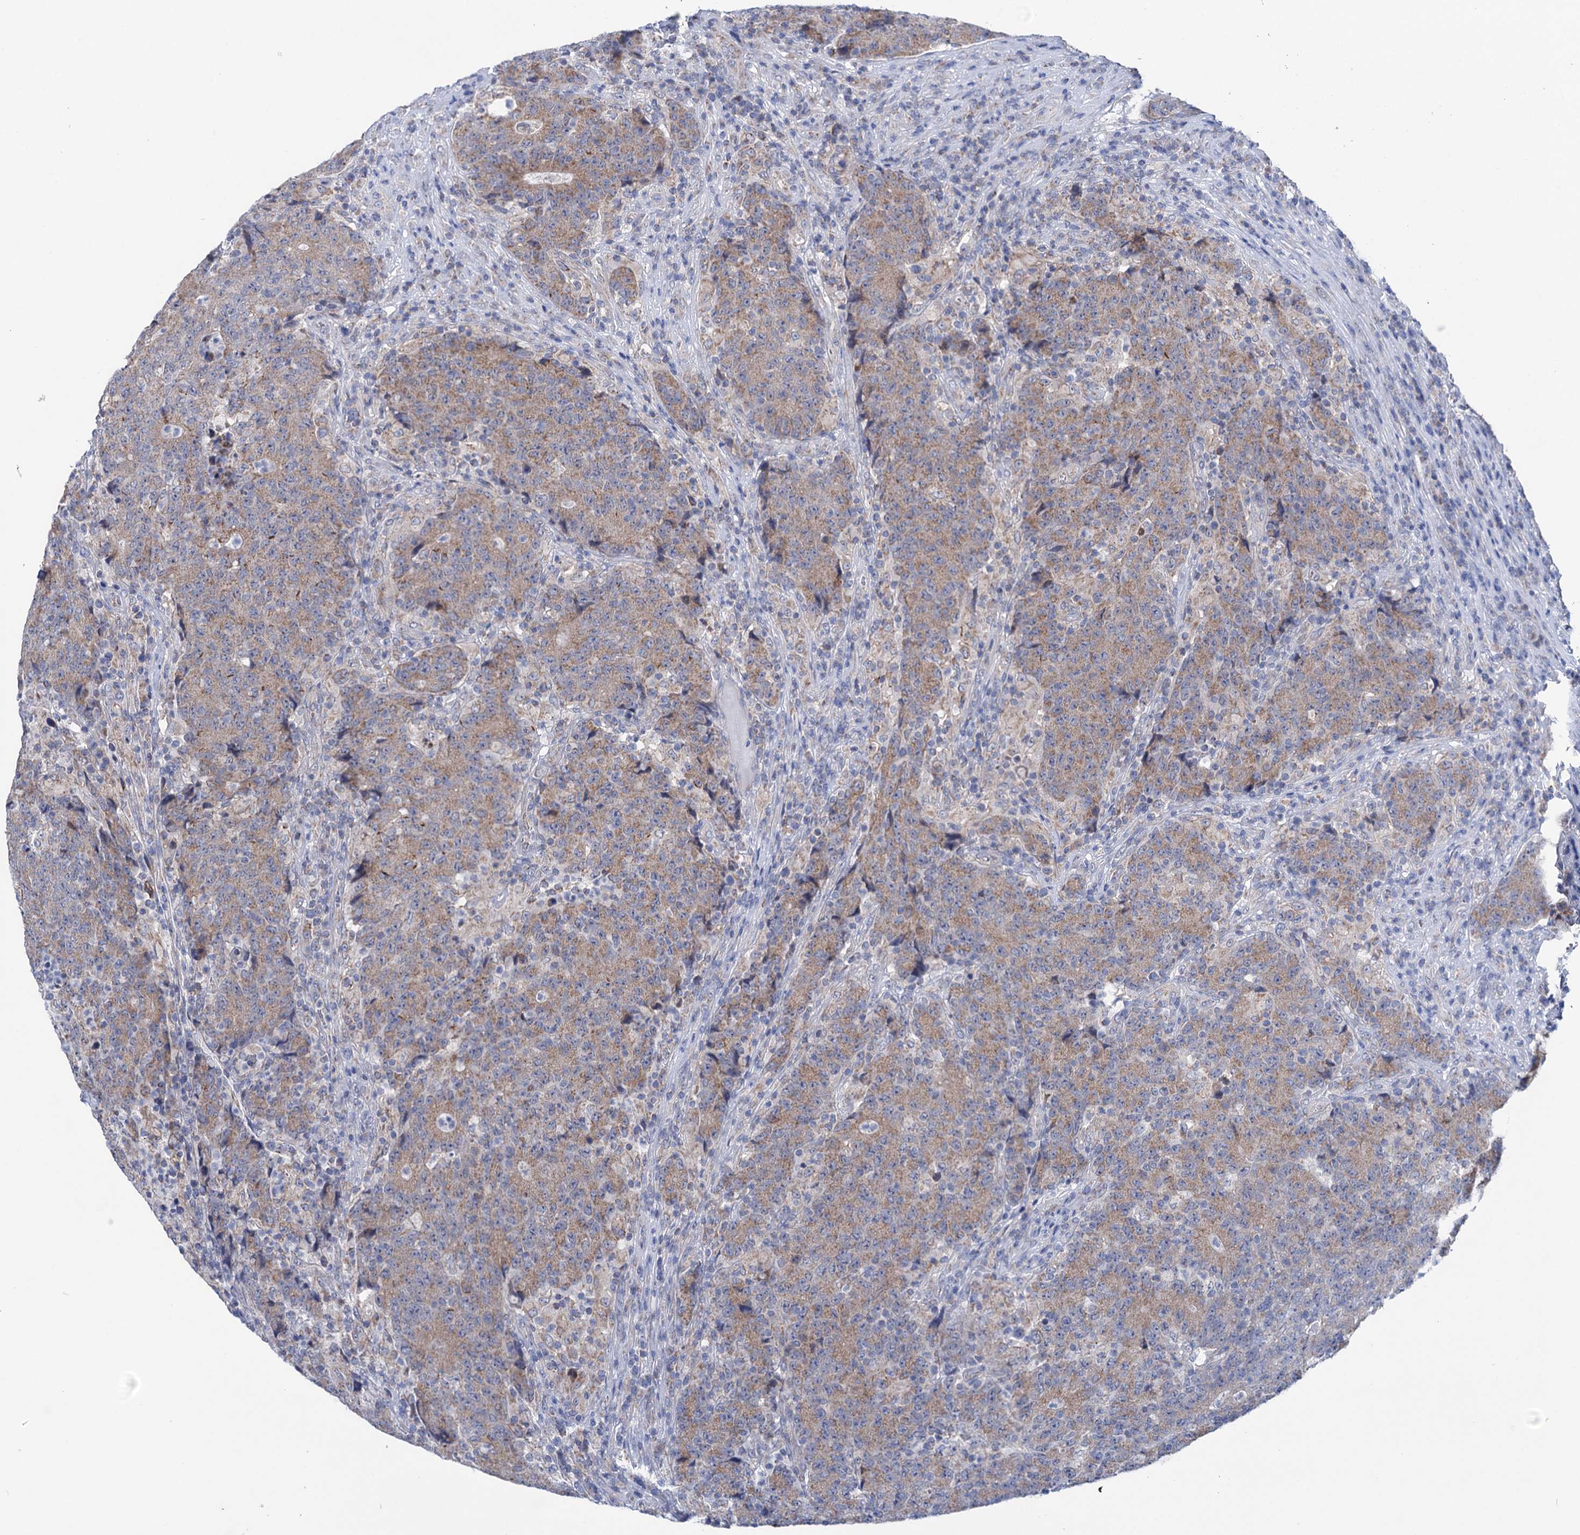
{"staining": {"intensity": "moderate", "quantity": ">75%", "location": "cytoplasmic/membranous"}, "tissue": "colorectal cancer", "cell_type": "Tumor cells", "image_type": "cancer", "snomed": [{"axis": "morphology", "description": "Adenocarcinoma, NOS"}, {"axis": "topography", "description": "Colon"}], "caption": "Human colorectal cancer stained with a protein marker exhibits moderate staining in tumor cells.", "gene": "SUCLA2", "patient": {"sex": "female", "age": 75}}